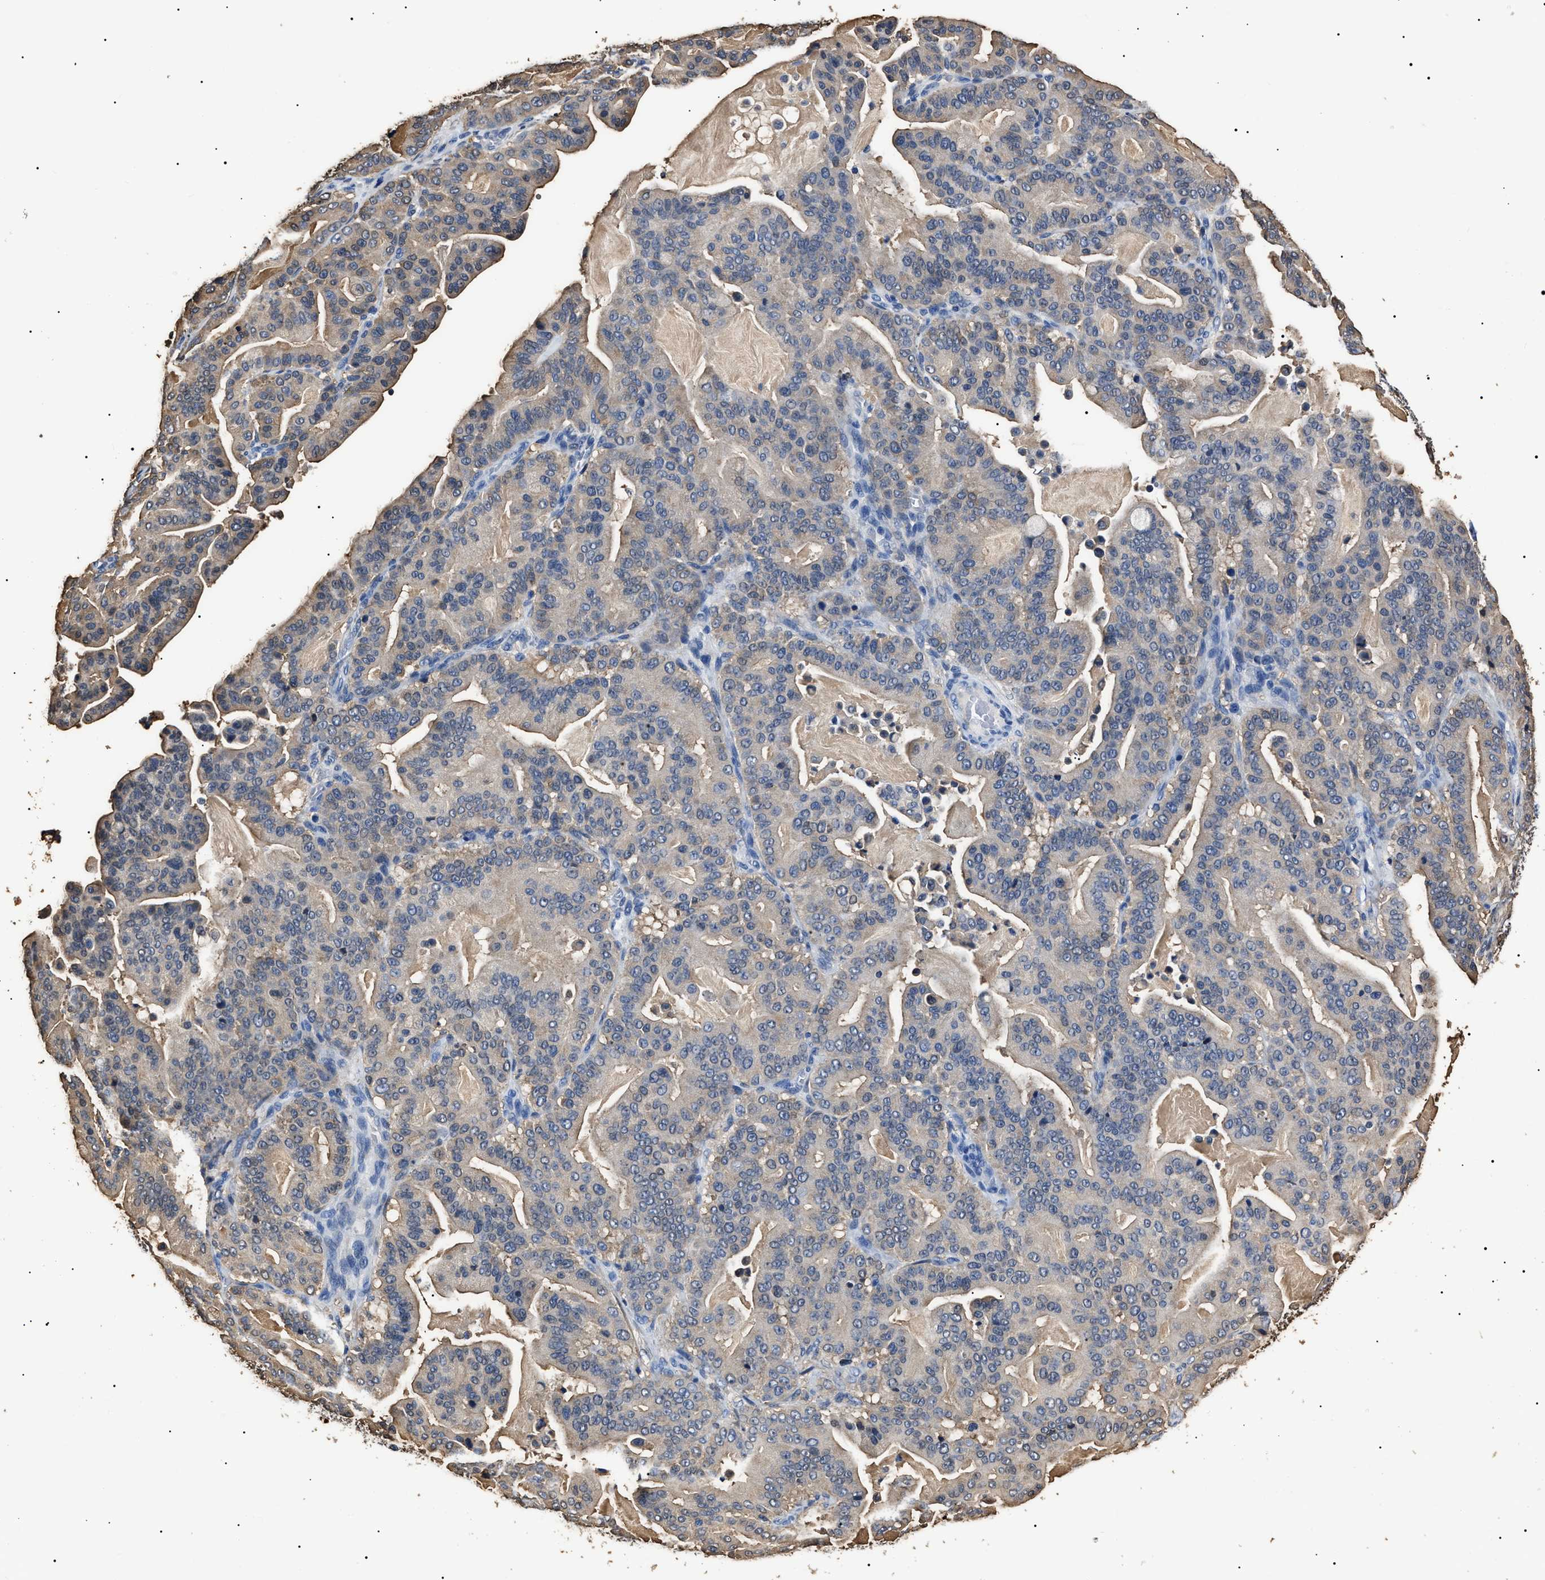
{"staining": {"intensity": "weak", "quantity": "<25%", "location": "cytoplasmic/membranous"}, "tissue": "pancreatic cancer", "cell_type": "Tumor cells", "image_type": "cancer", "snomed": [{"axis": "morphology", "description": "Adenocarcinoma, NOS"}, {"axis": "topography", "description": "Pancreas"}], "caption": "Pancreatic cancer was stained to show a protein in brown. There is no significant staining in tumor cells.", "gene": "ALDH1A1", "patient": {"sex": "male", "age": 63}}